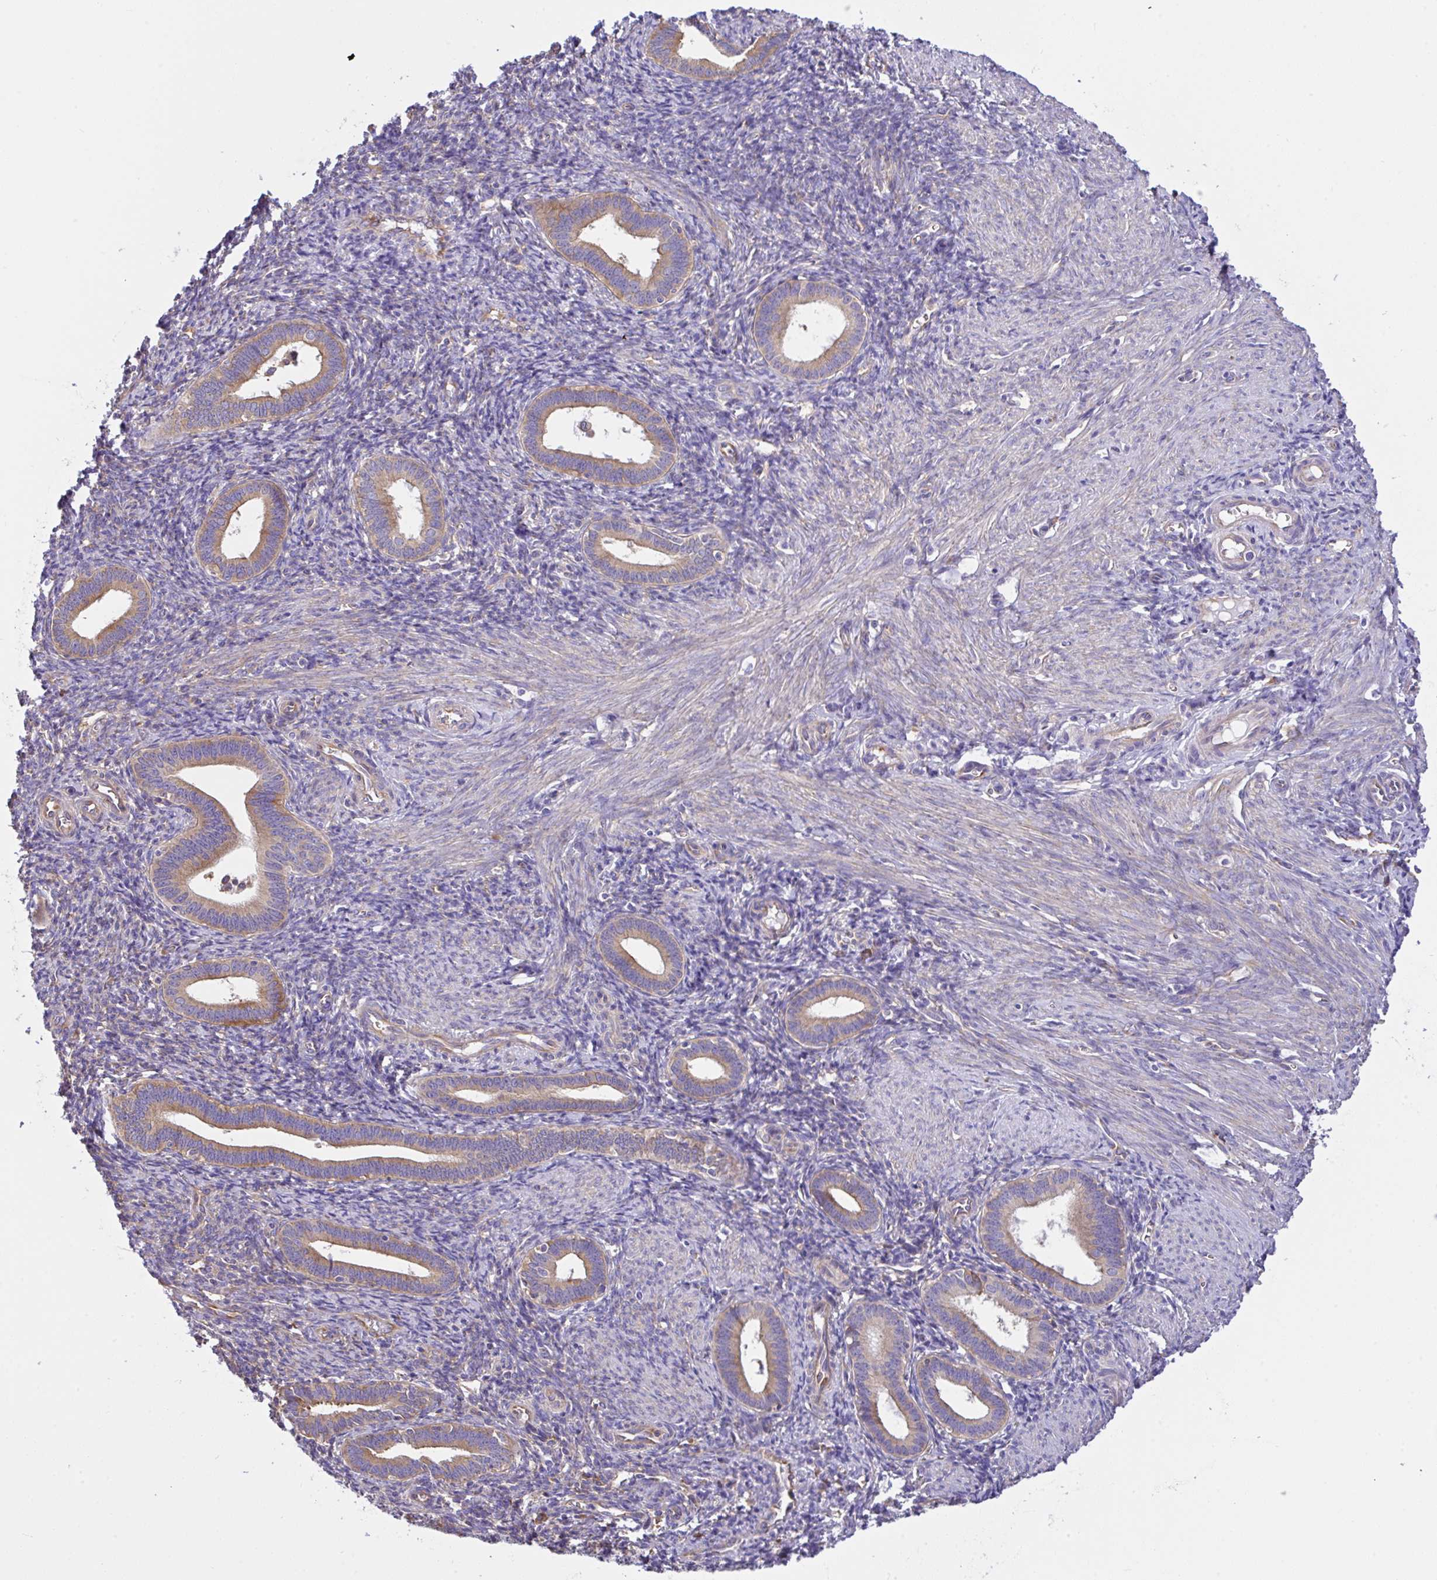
{"staining": {"intensity": "weak", "quantity": "<25%", "location": "cytoplasmic/membranous"}, "tissue": "endometrium", "cell_type": "Cells in endometrial stroma", "image_type": "normal", "snomed": [{"axis": "morphology", "description": "Normal tissue, NOS"}, {"axis": "topography", "description": "Endometrium"}], "caption": "Immunohistochemistry micrograph of unremarkable endometrium stained for a protein (brown), which demonstrates no positivity in cells in endometrial stroma.", "gene": "GFPT2", "patient": {"sex": "female", "age": 41}}